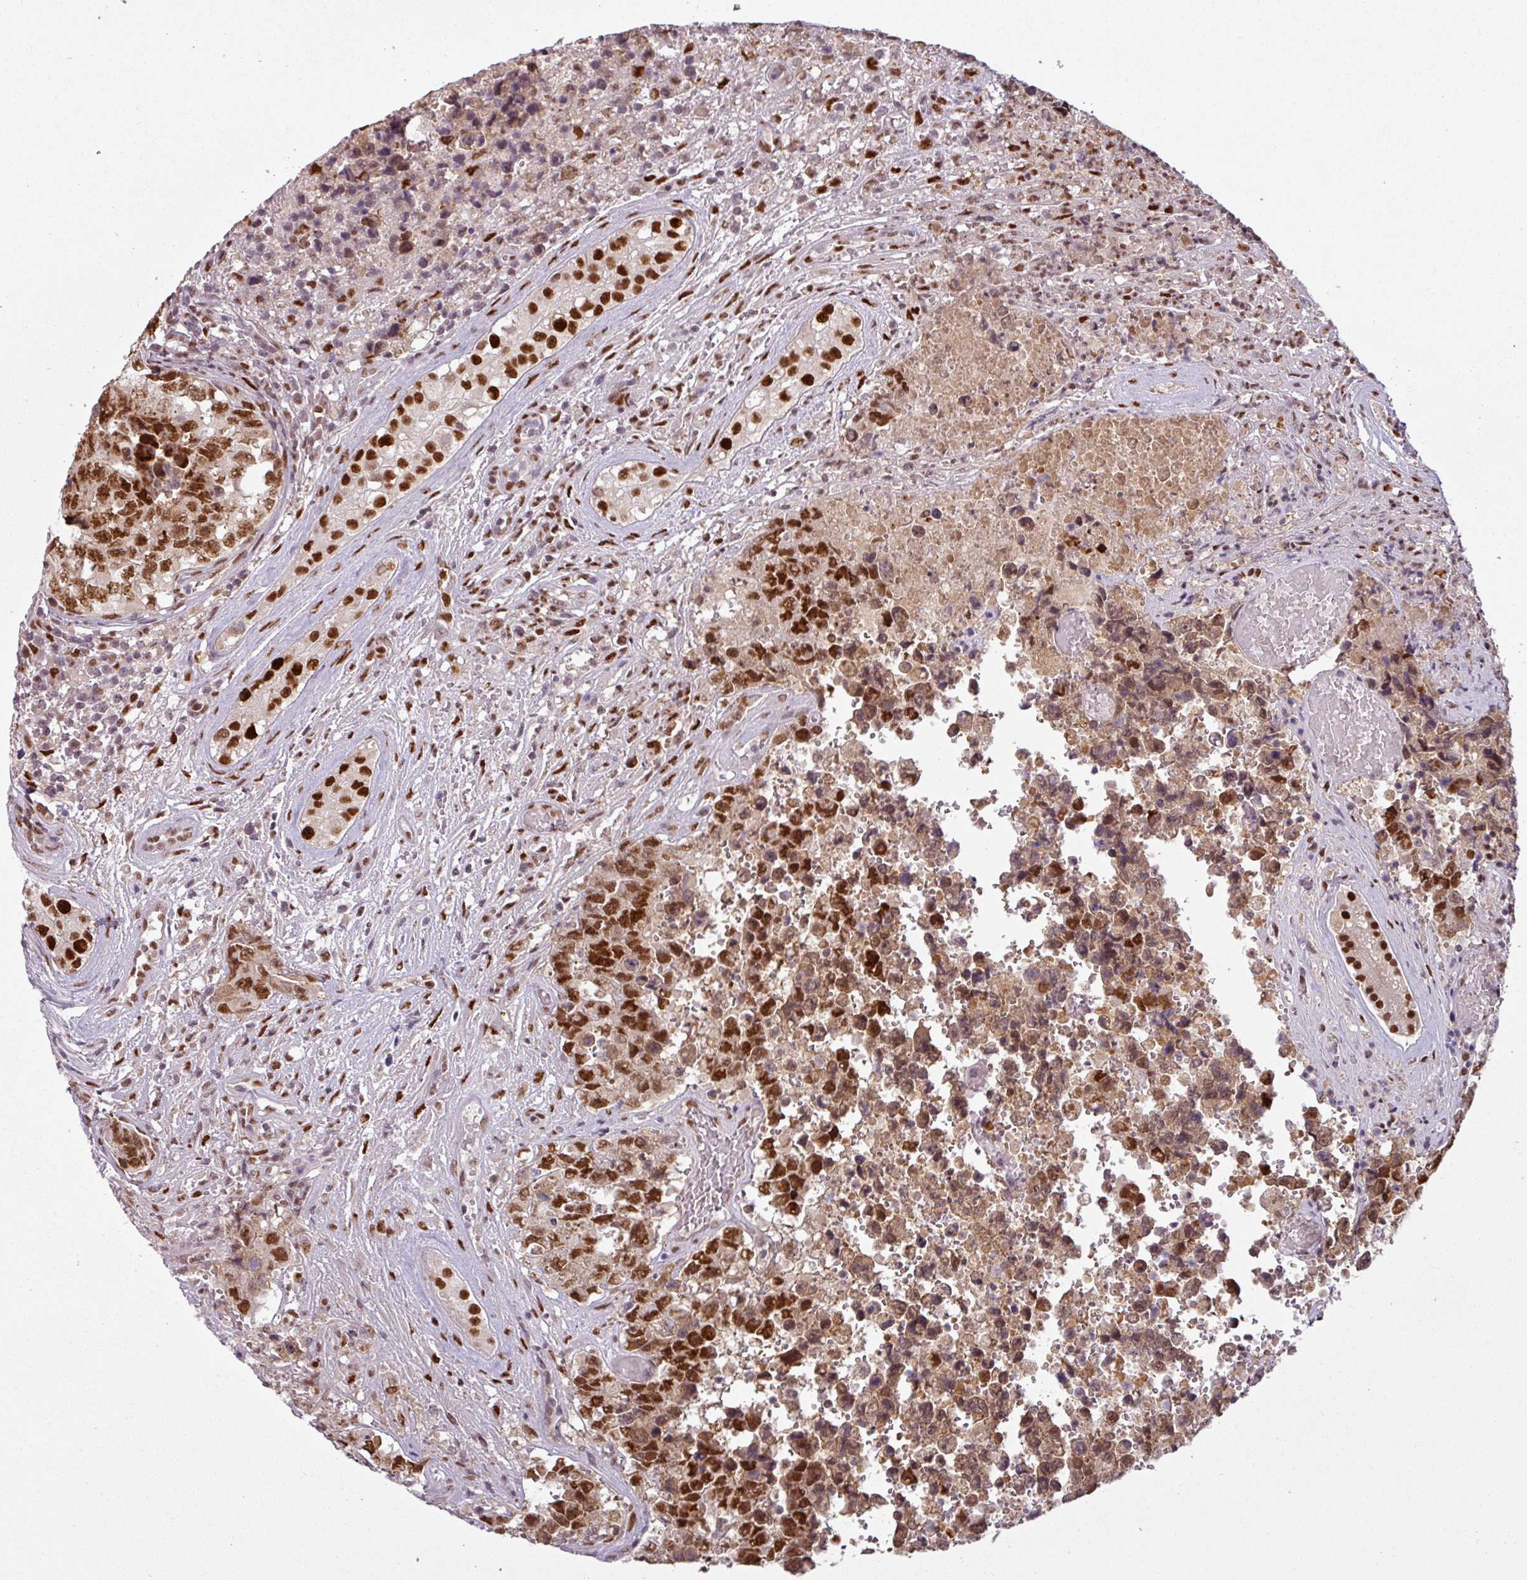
{"staining": {"intensity": "strong", "quantity": ">75%", "location": "nuclear"}, "tissue": "testis cancer", "cell_type": "Tumor cells", "image_type": "cancer", "snomed": [{"axis": "morphology", "description": "Normal tissue, NOS"}, {"axis": "morphology", "description": "Carcinoma, Embryonal, NOS"}, {"axis": "topography", "description": "Testis"}, {"axis": "topography", "description": "Epididymis"}], "caption": "DAB immunohistochemical staining of human testis cancer exhibits strong nuclear protein positivity in approximately >75% of tumor cells.", "gene": "IRF2BPL", "patient": {"sex": "male", "age": 25}}